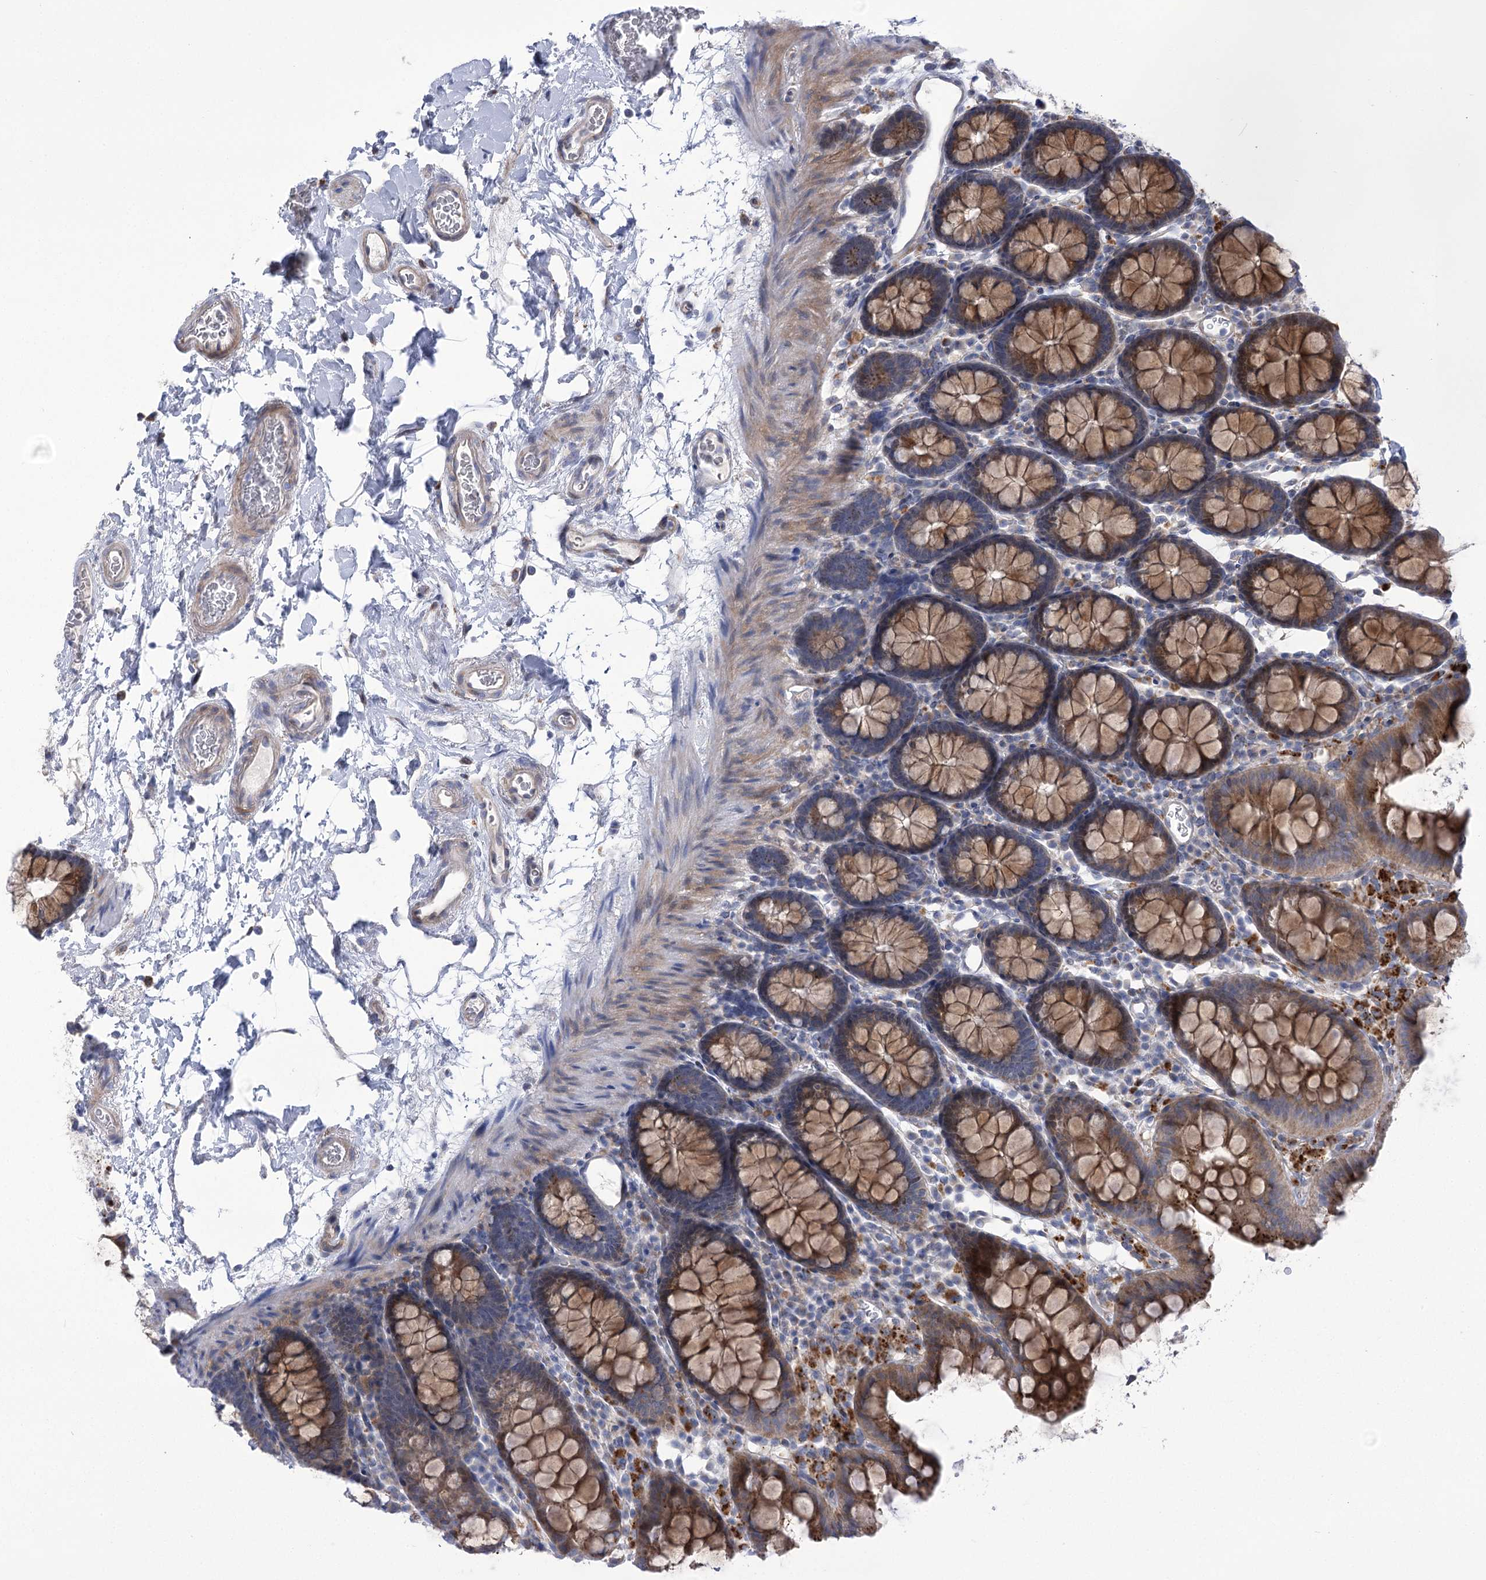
{"staining": {"intensity": "negative", "quantity": "none", "location": "none"}, "tissue": "colon", "cell_type": "Endothelial cells", "image_type": "normal", "snomed": [{"axis": "morphology", "description": "Normal tissue, NOS"}, {"axis": "topography", "description": "Colon"}], "caption": "Endothelial cells are negative for brown protein staining in unremarkable colon. (Immunohistochemistry (ihc), brightfield microscopy, high magnification).", "gene": "NME7", "patient": {"sex": "male", "age": 75}}